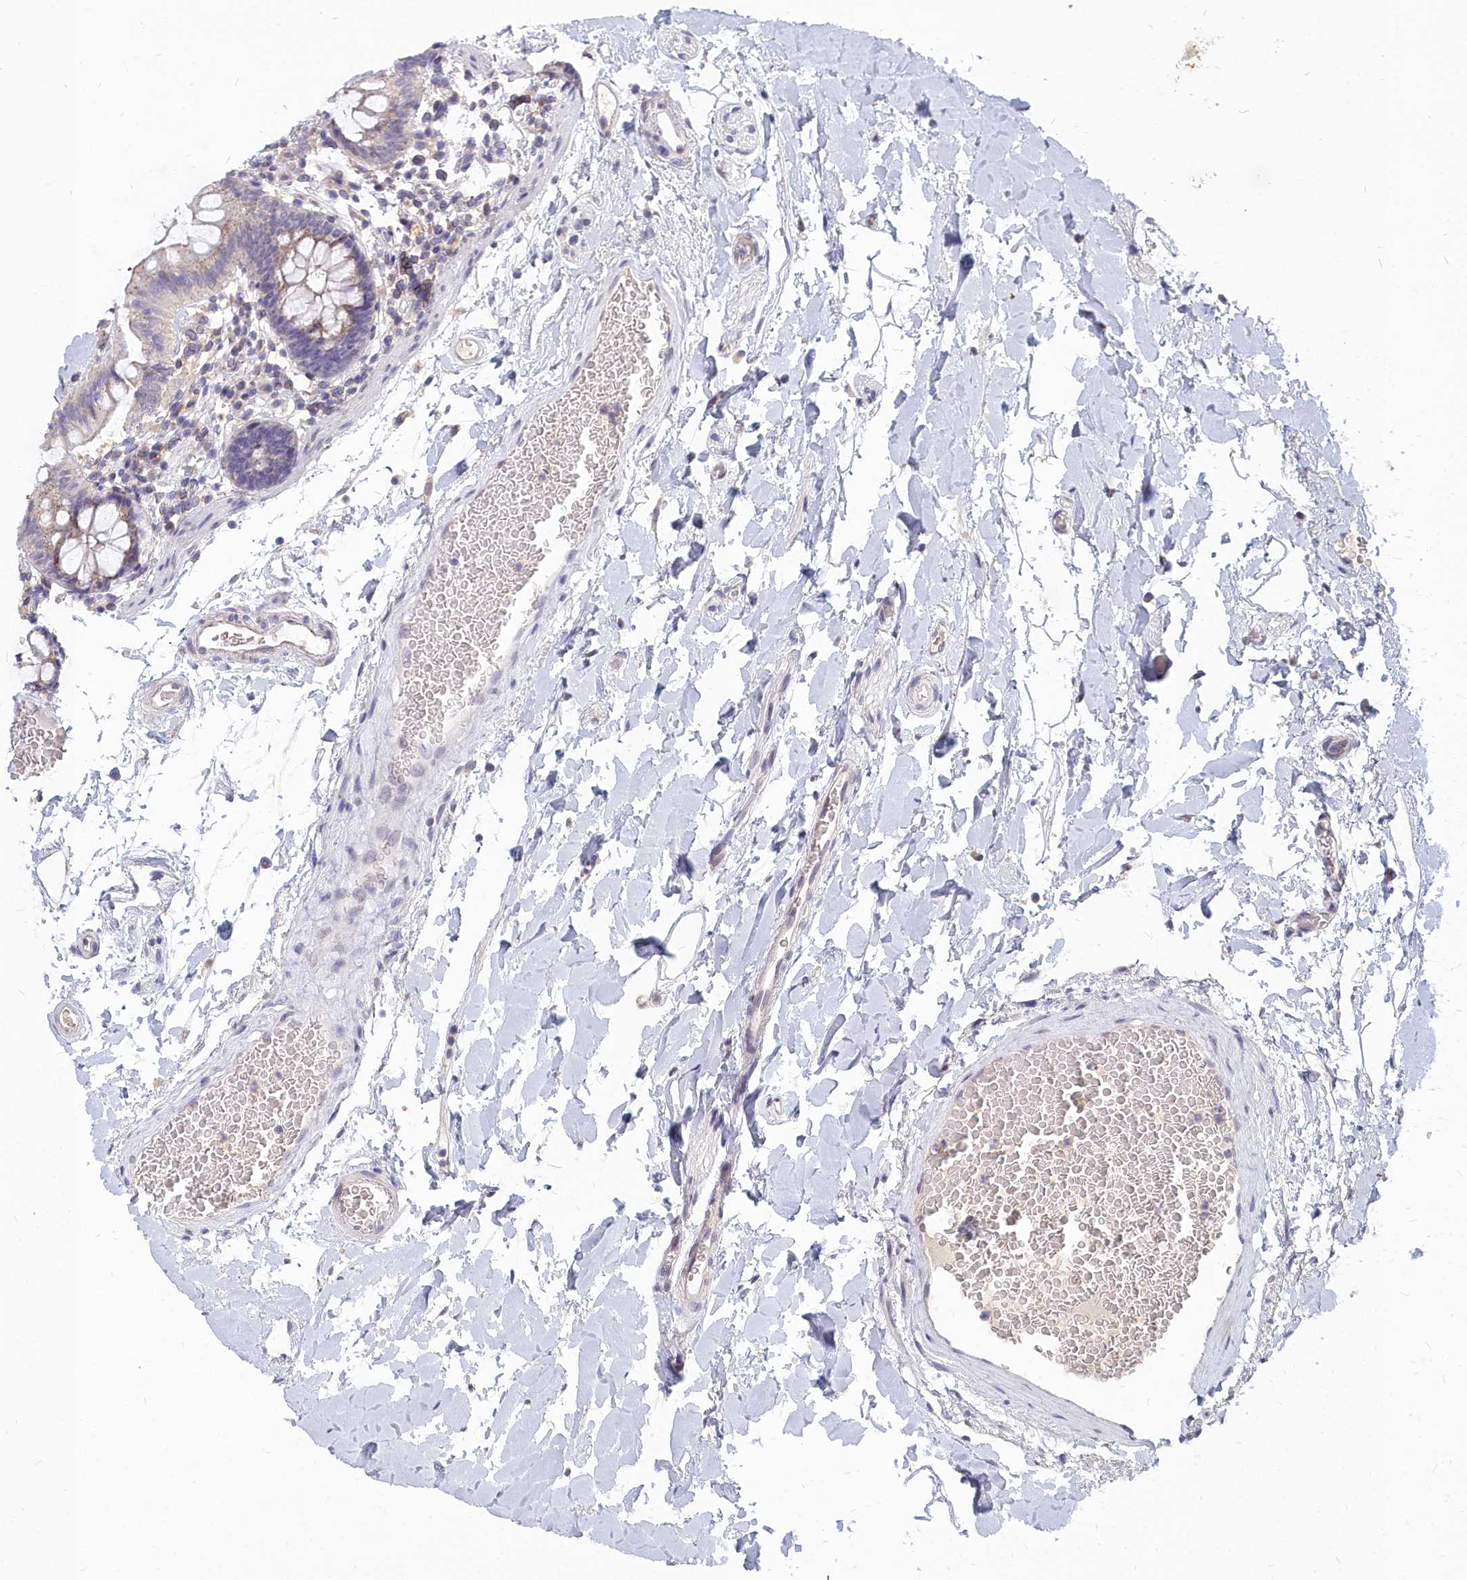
{"staining": {"intensity": "weak", "quantity": "<25%", "location": "cytoplasmic/membranous"}, "tissue": "colon", "cell_type": "Endothelial cells", "image_type": "normal", "snomed": [{"axis": "morphology", "description": "Normal tissue, NOS"}, {"axis": "topography", "description": "Colon"}], "caption": "High power microscopy photomicrograph of an IHC photomicrograph of unremarkable colon, revealing no significant positivity in endothelial cells.", "gene": "NOXA1", "patient": {"sex": "male", "age": 75}}